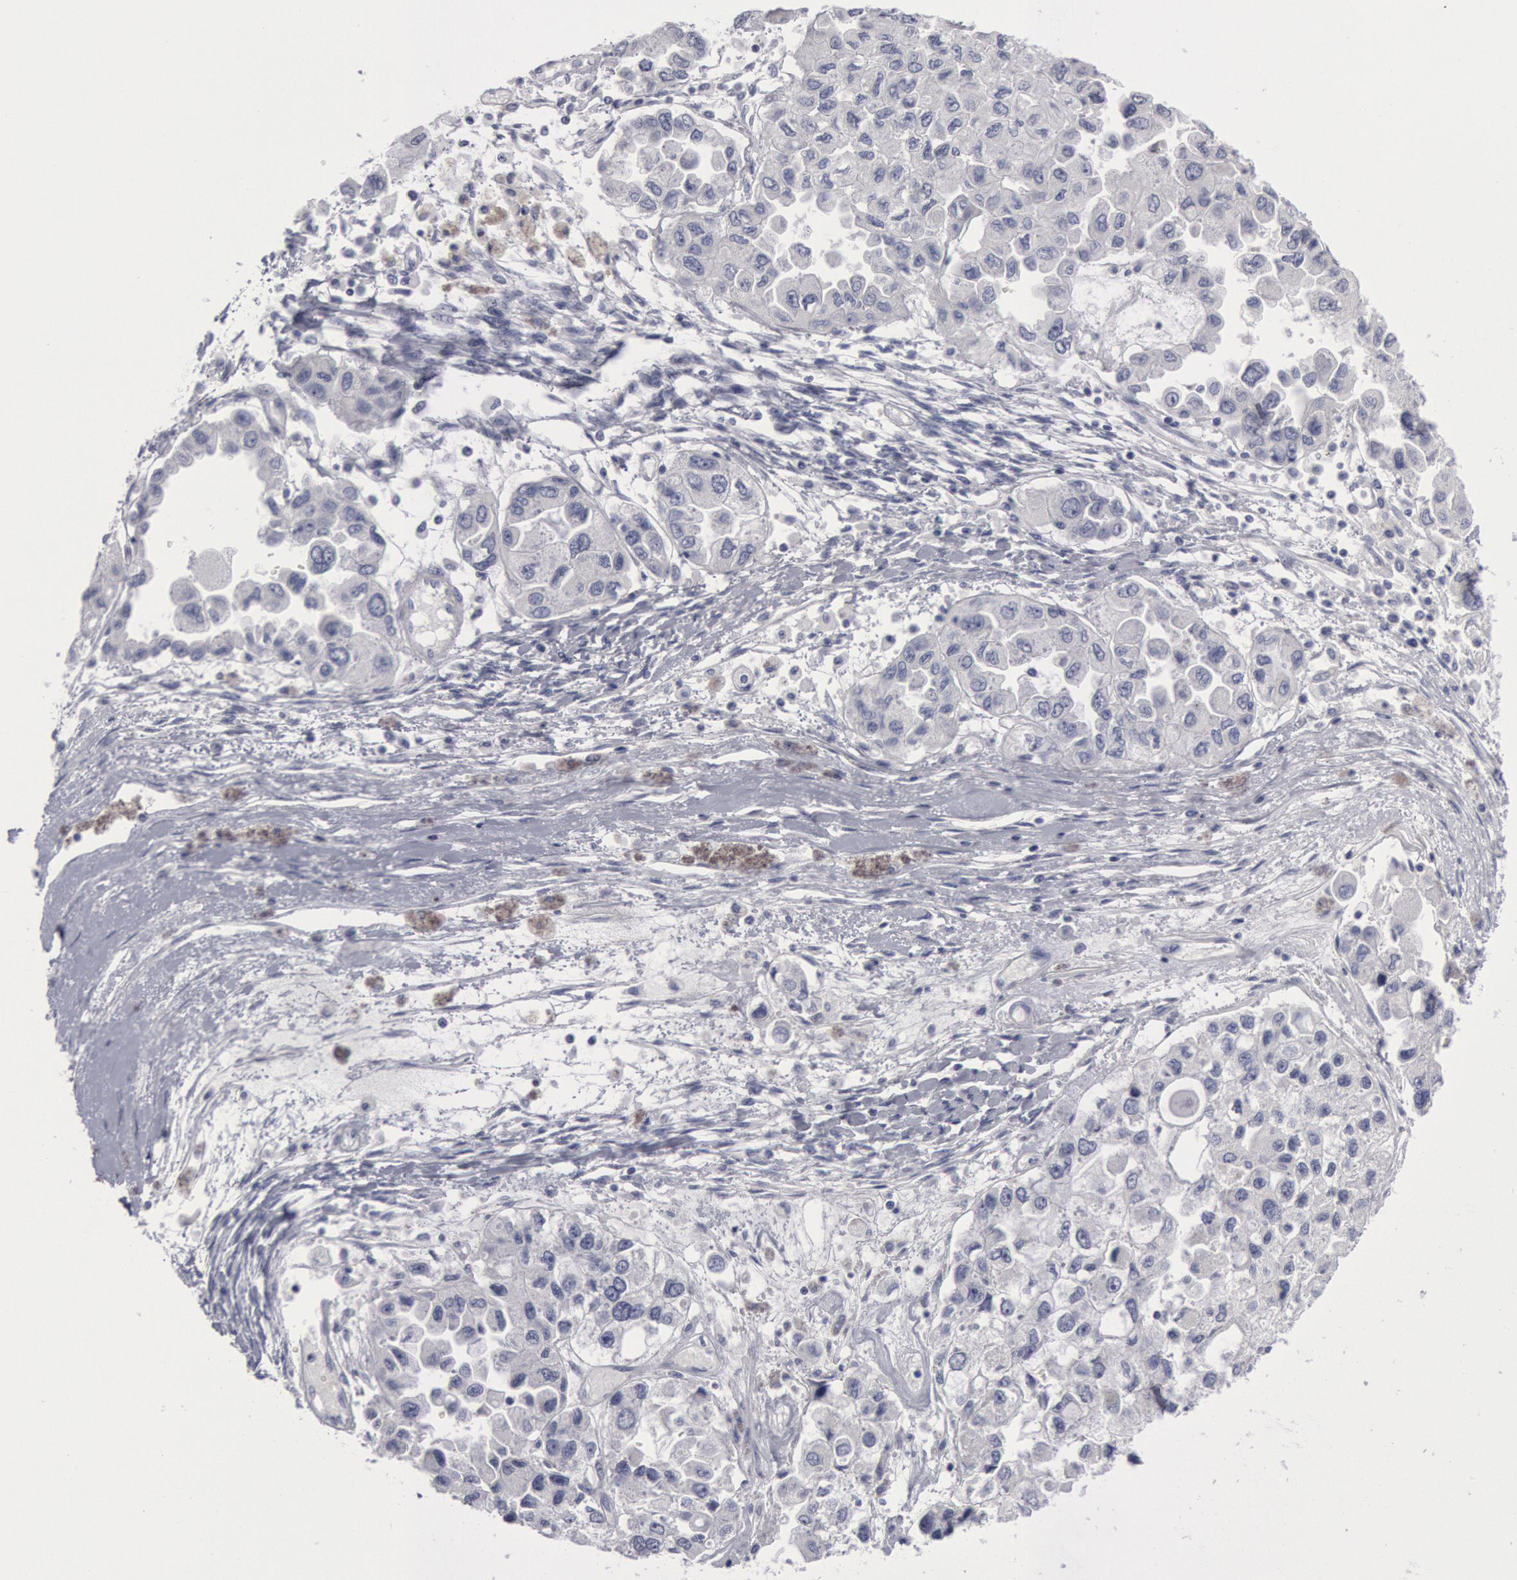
{"staining": {"intensity": "negative", "quantity": "none", "location": "none"}, "tissue": "ovarian cancer", "cell_type": "Tumor cells", "image_type": "cancer", "snomed": [{"axis": "morphology", "description": "Cystadenocarcinoma, serous, NOS"}, {"axis": "topography", "description": "Ovary"}], "caption": "A high-resolution histopathology image shows immunohistochemistry (IHC) staining of ovarian serous cystadenocarcinoma, which exhibits no significant expression in tumor cells.", "gene": "FHL1", "patient": {"sex": "female", "age": 84}}